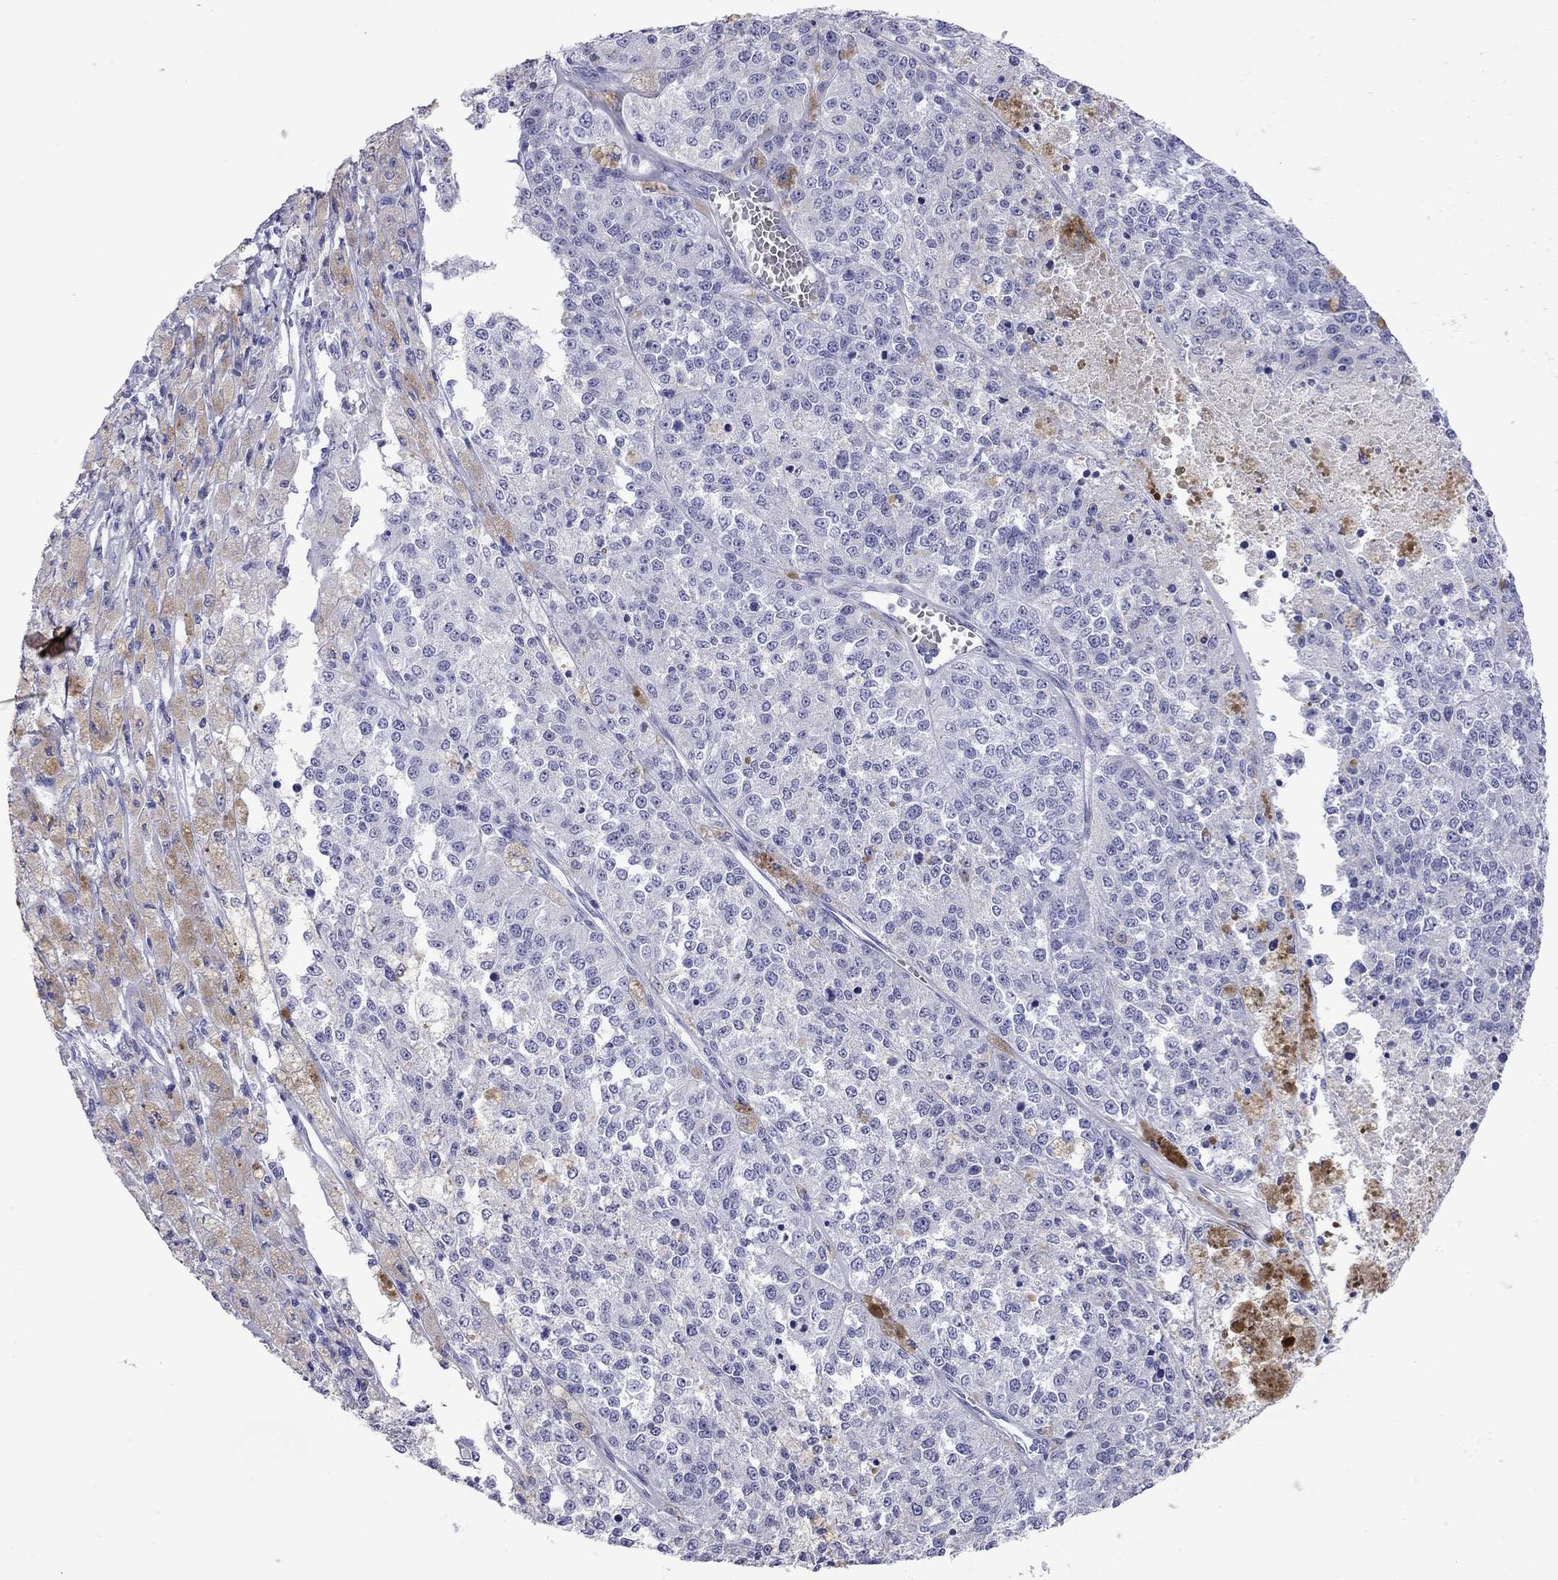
{"staining": {"intensity": "negative", "quantity": "none", "location": "none"}, "tissue": "melanoma", "cell_type": "Tumor cells", "image_type": "cancer", "snomed": [{"axis": "morphology", "description": "Malignant melanoma, Metastatic site"}, {"axis": "topography", "description": "Lymph node"}], "caption": "There is no significant positivity in tumor cells of melanoma.", "gene": "CMYA5", "patient": {"sex": "female", "age": 64}}